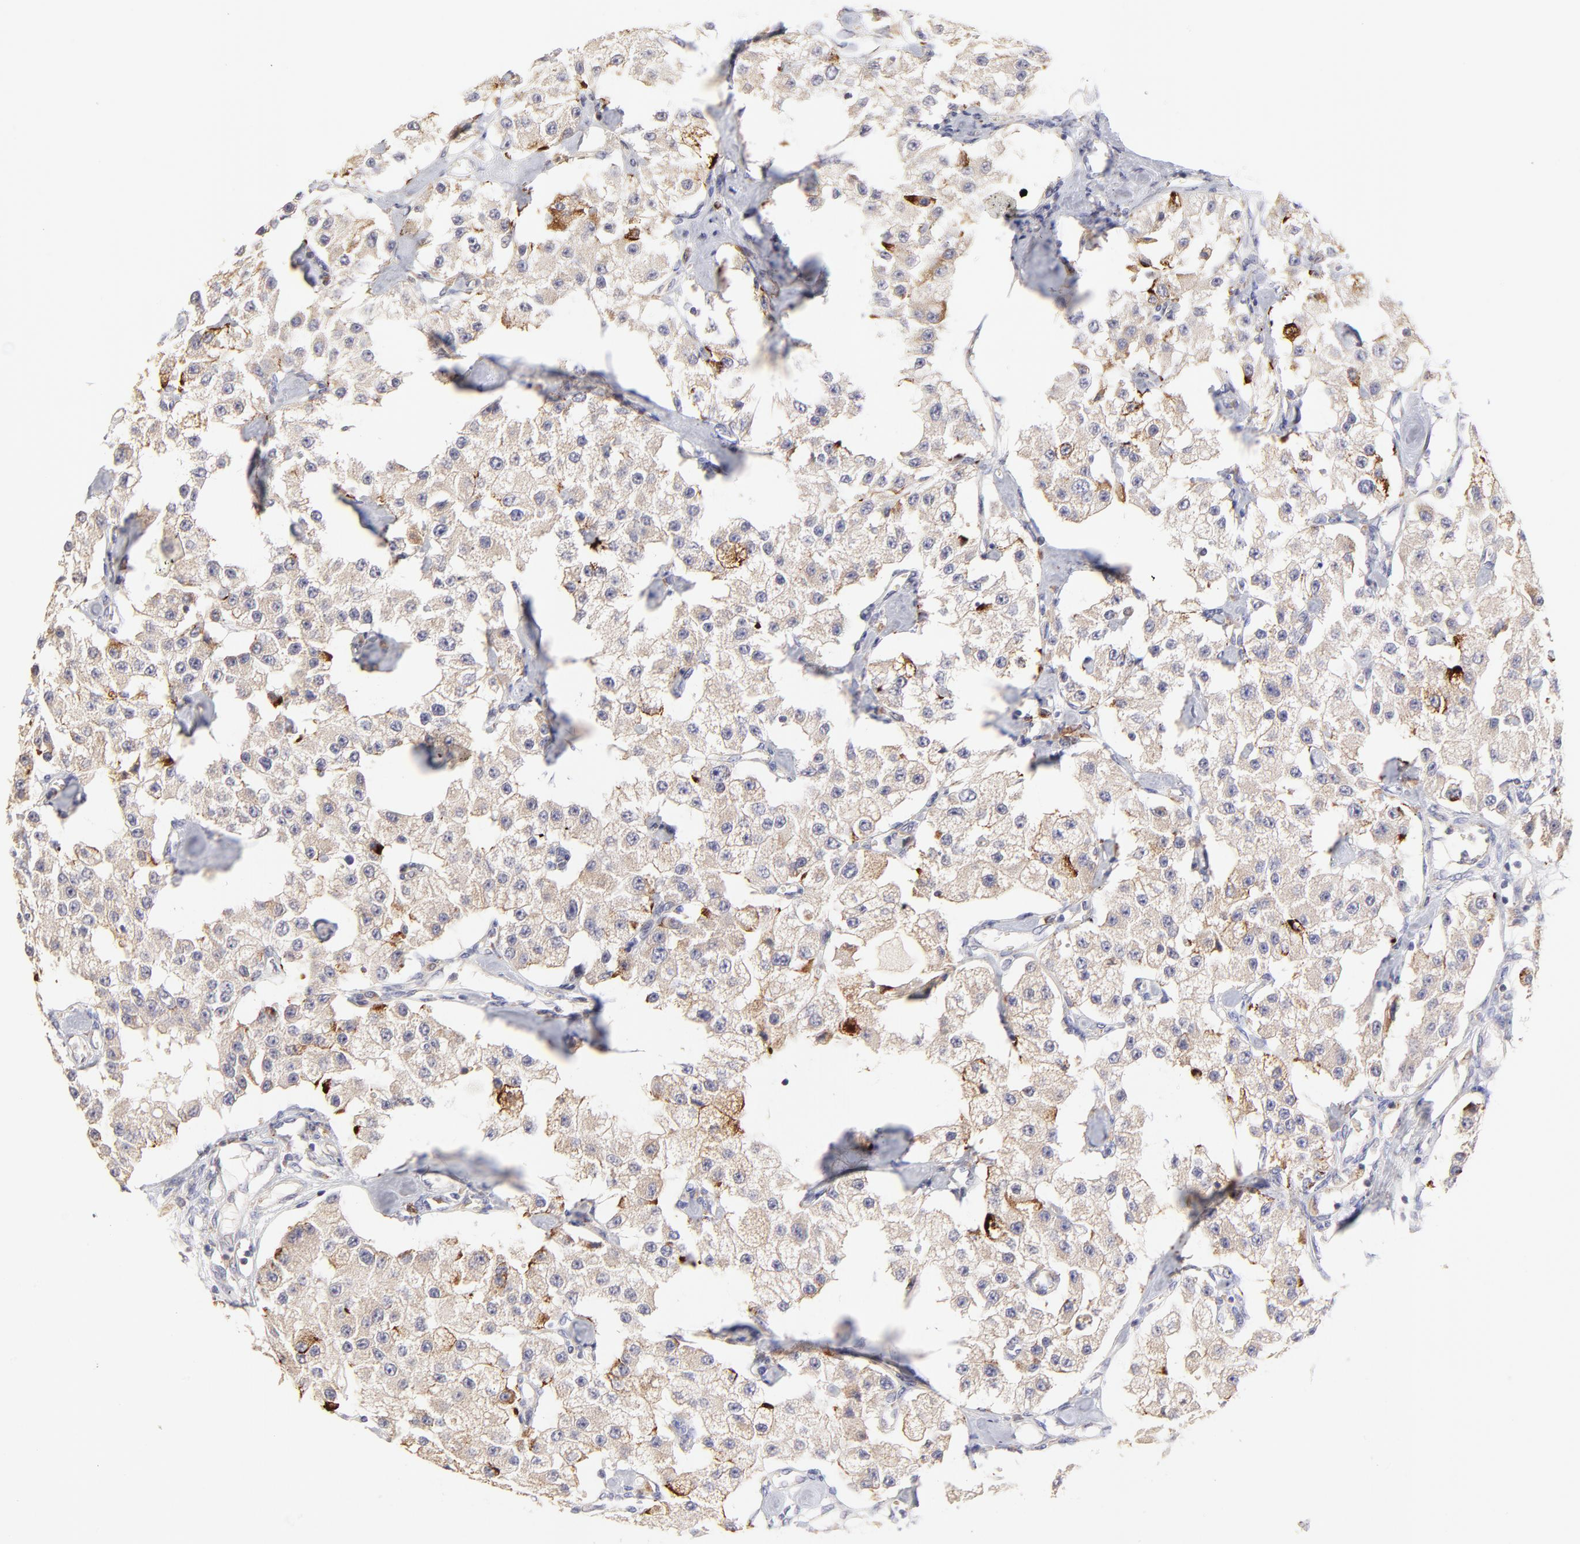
{"staining": {"intensity": "strong", "quantity": "<25%", "location": "cytoplasmic/membranous"}, "tissue": "carcinoid", "cell_type": "Tumor cells", "image_type": "cancer", "snomed": [{"axis": "morphology", "description": "Carcinoid, malignant, NOS"}, {"axis": "topography", "description": "Pancreas"}], "caption": "Immunohistochemistry (IHC) (DAB (3,3'-diaminobenzidine)) staining of carcinoid (malignant) displays strong cytoplasmic/membranous protein staining in approximately <25% of tumor cells. (IHC, brightfield microscopy, high magnification).", "gene": "GCSAM", "patient": {"sex": "male", "age": 41}}